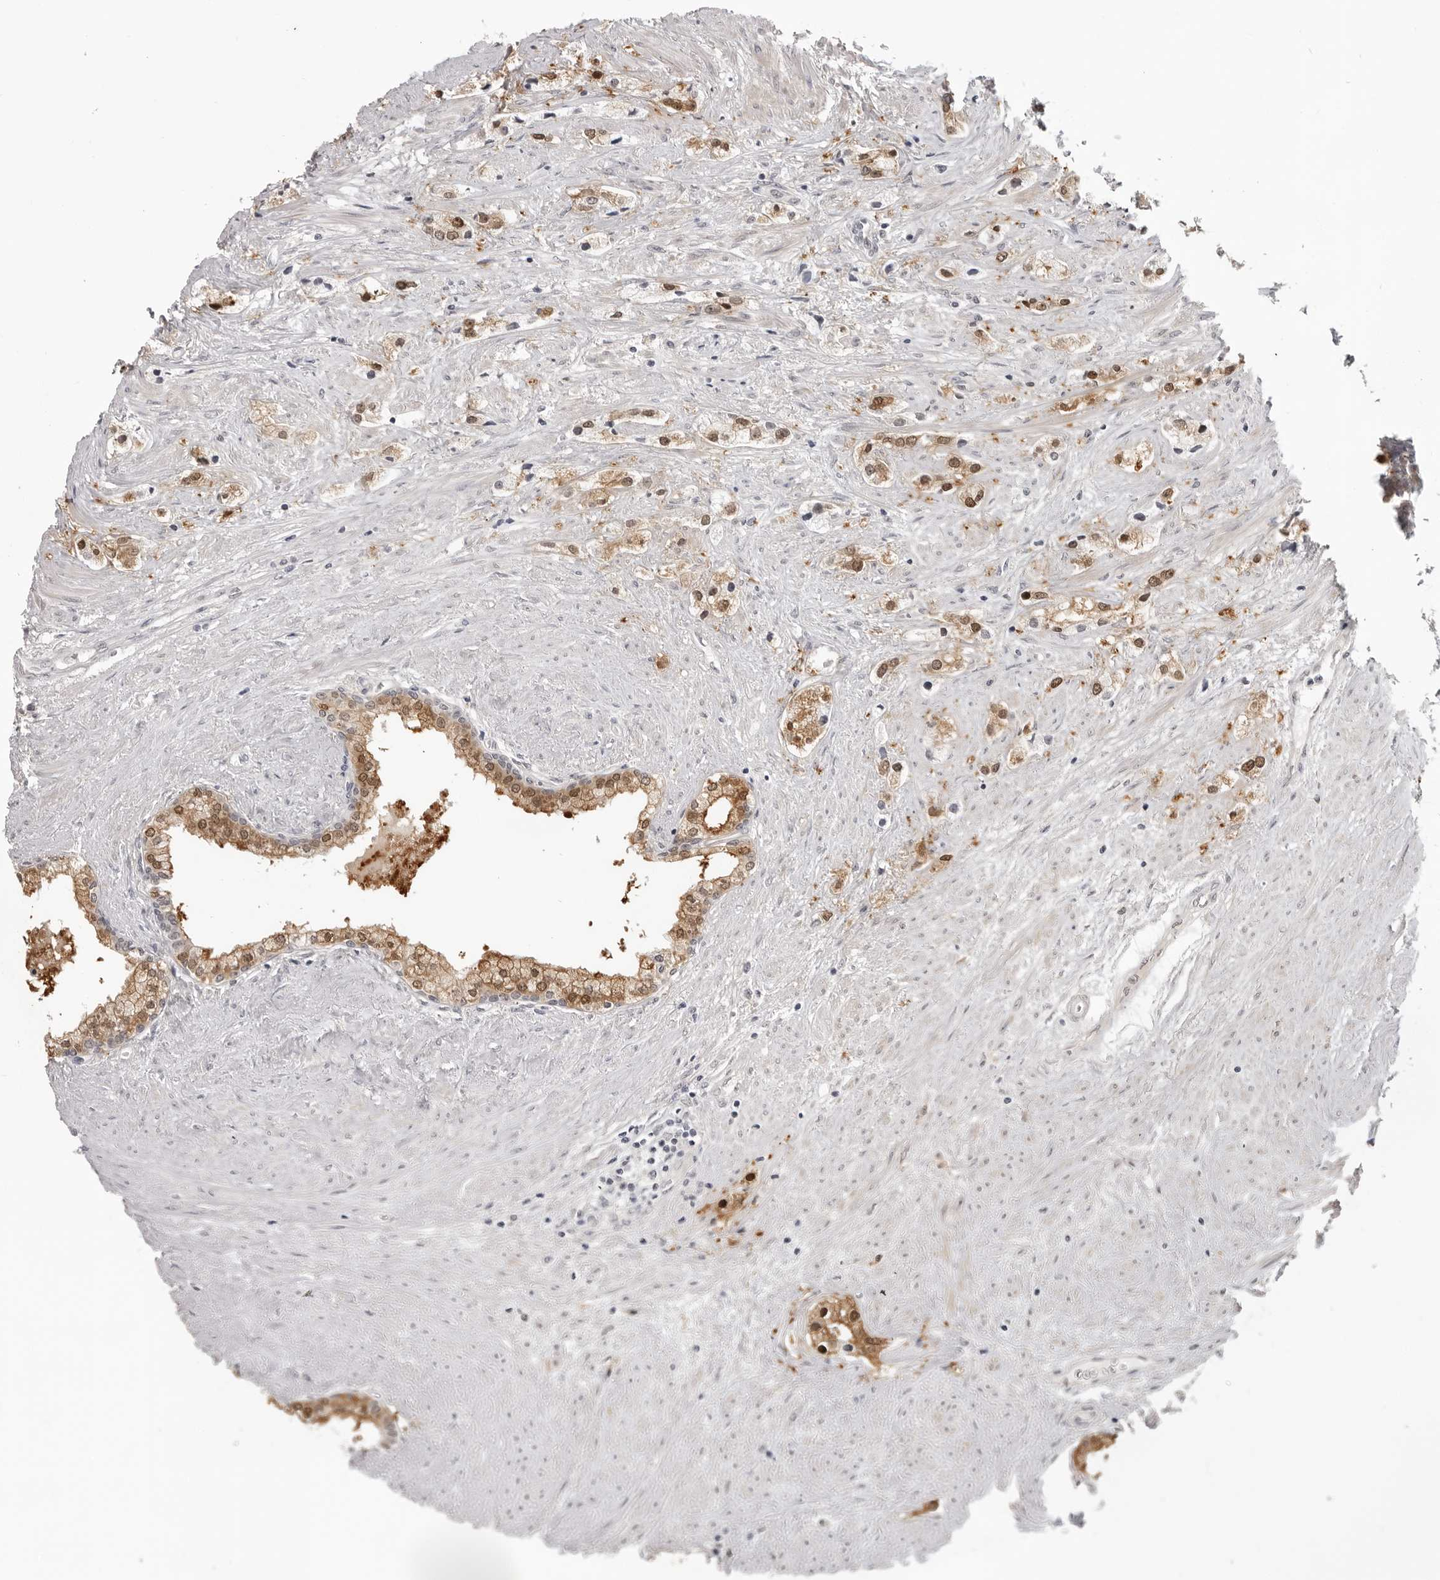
{"staining": {"intensity": "moderate", "quantity": ">75%", "location": "cytoplasmic/membranous,nuclear"}, "tissue": "prostate cancer", "cell_type": "Tumor cells", "image_type": "cancer", "snomed": [{"axis": "morphology", "description": "Adenocarcinoma, High grade"}, {"axis": "topography", "description": "Prostate"}], "caption": "Immunohistochemistry (IHC) (DAB) staining of human prostate cancer shows moderate cytoplasmic/membranous and nuclear protein expression in approximately >75% of tumor cells.", "gene": "SRGAP2", "patient": {"sex": "male", "age": 66}}